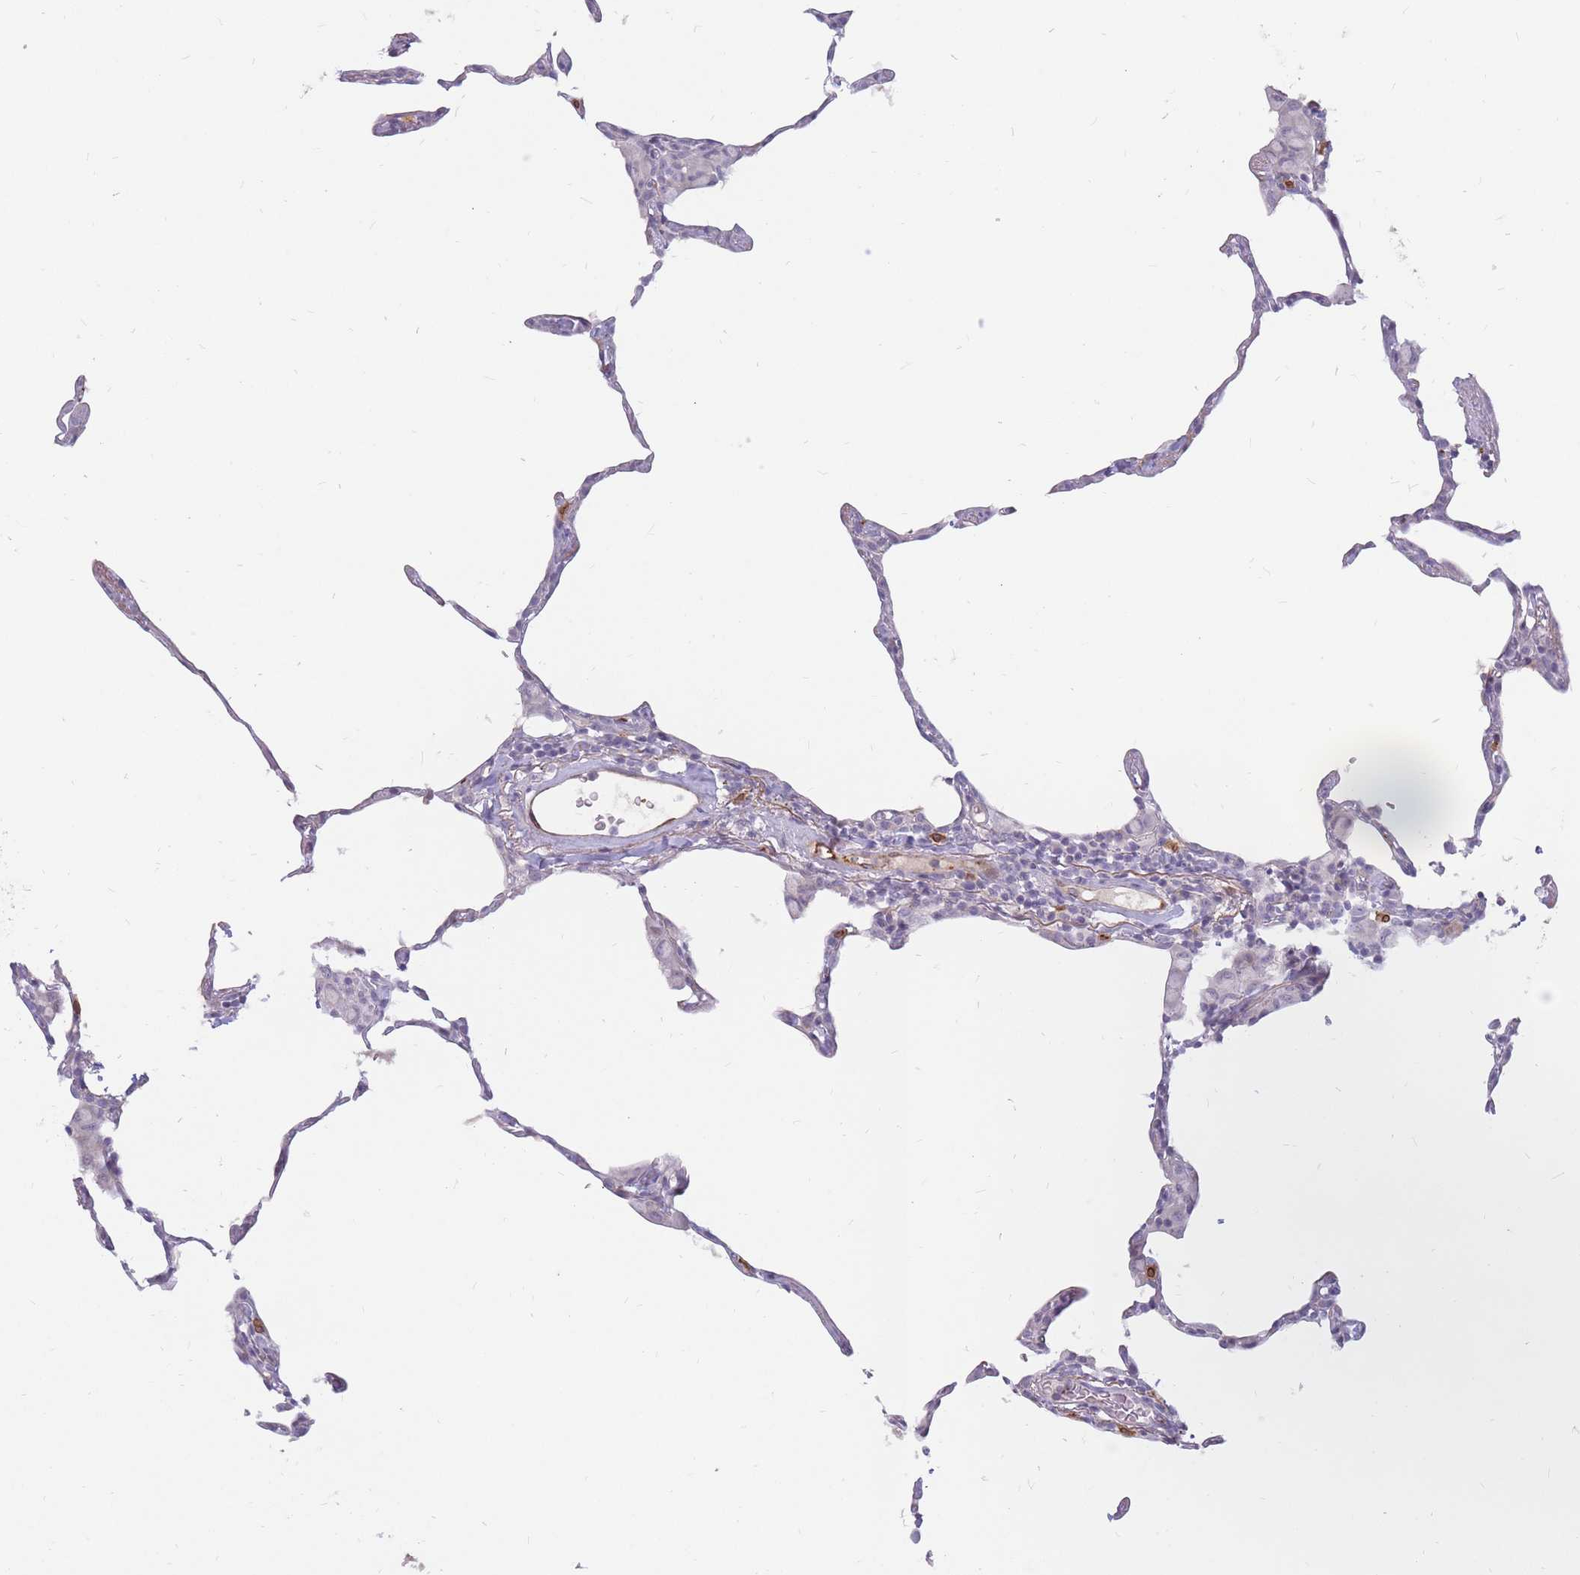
{"staining": {"intensity": "negative", "quantity": "none", "location": "none"}, "tissue": "lung", "cell_type": "Alveolar cells", "image_type": "normal", "snomed": [{"axis": "morphology", "description": "Normal tissue, NOS"}, {"axis": "topography", "description": "Lung"}], "caption": "Immunohistochemistry photomicrograph of unremarkable lung stained for a protein (brown), which demonstrates no positivity in alveolar cells.", "gene": "PTGDR", "patient": {"sex": "female", "age": 57}}